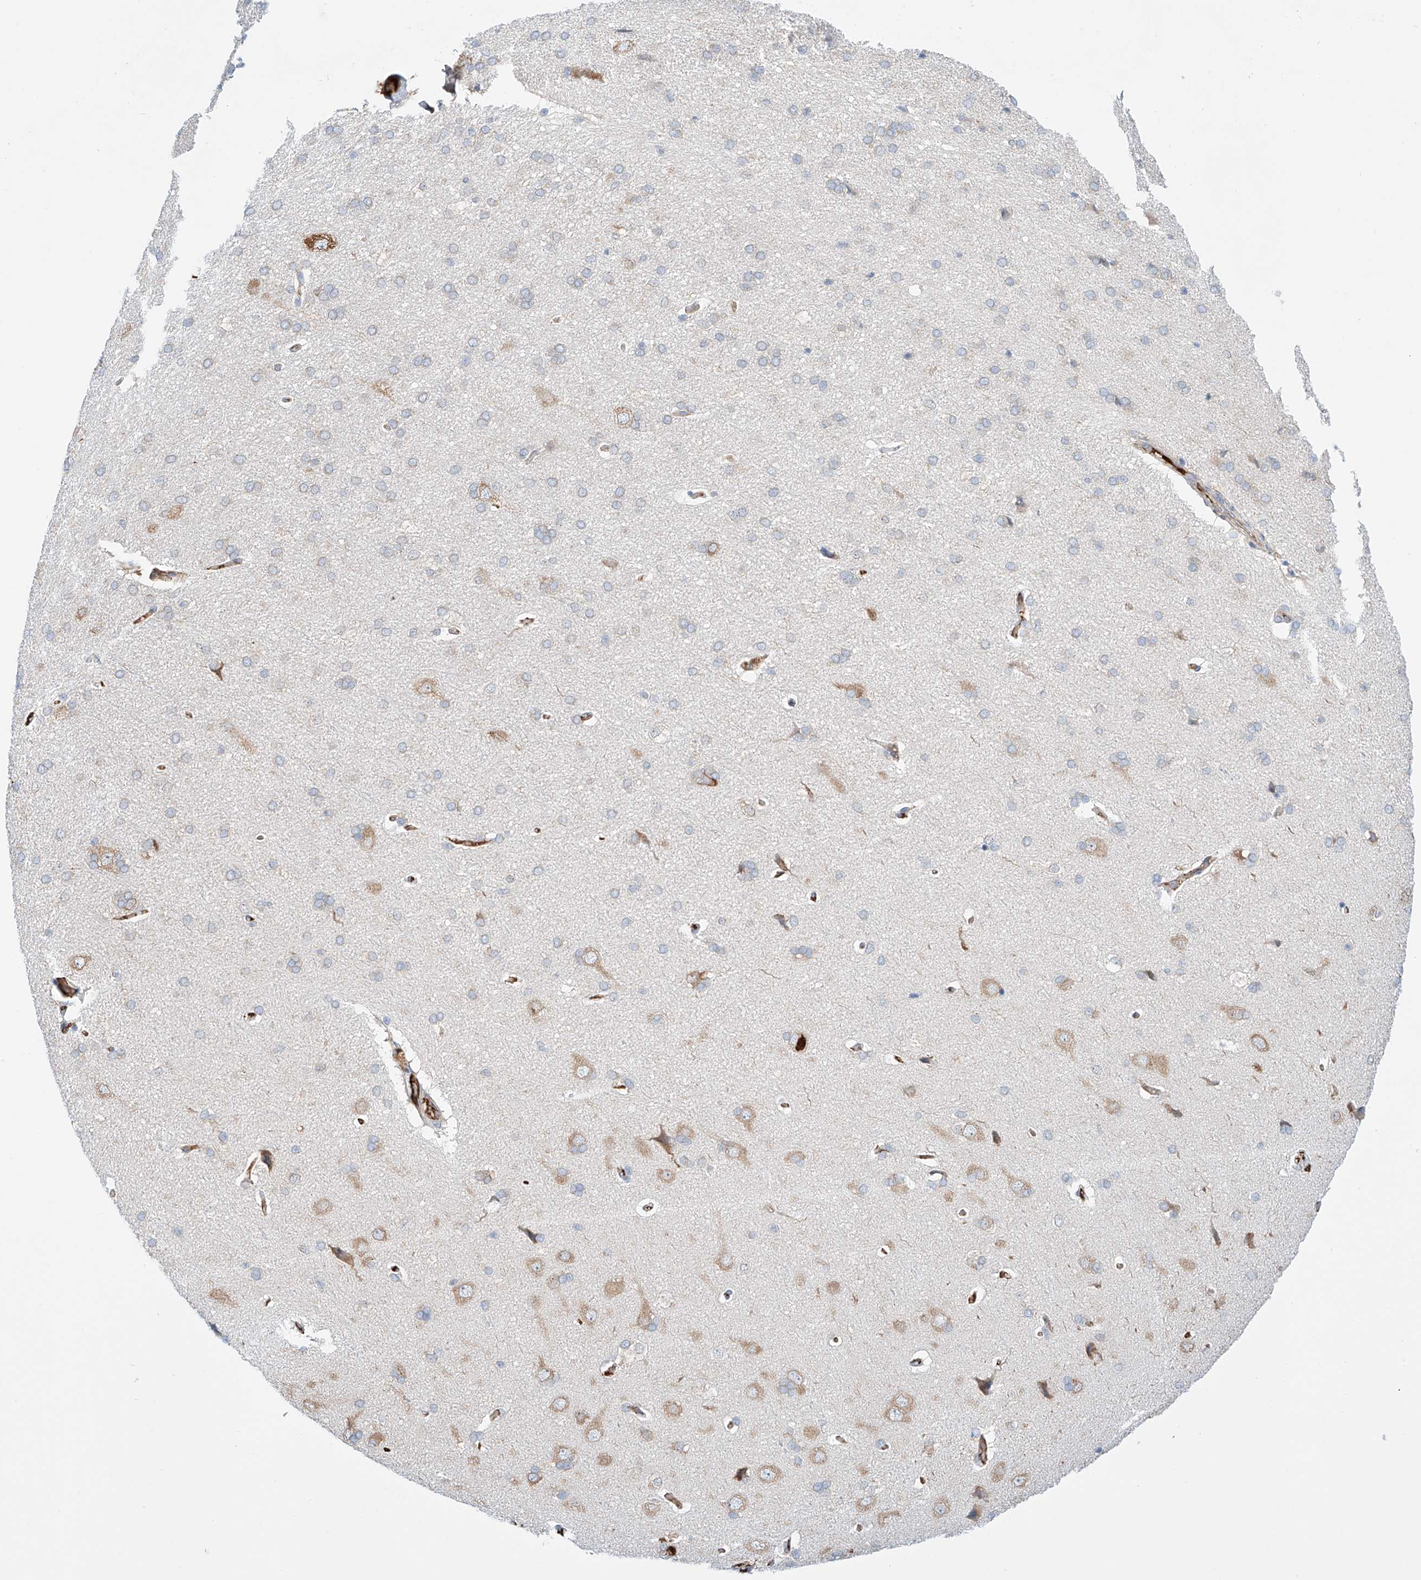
{"staining": {"intensity": "moderate", "quantity": "25%-75%", "location": "cytoplasmic/membranous"}, "tissue": "cerebral cortex", "cell_type": "Endothelial cells", "image_type": "normal", "snomed": [{"axis": "morphology", "description": "Normal tissue, NOS"}, {"axis": "topography", "description": "Cerebral cortex"}], "caption": "A histopathology image of human cerebral cortex stained for a protein reveals moderate cytoplasmic/membranous brown staining in endothelial cells. Using DAB (brown) and hematoxylin (blue) stains, captured at high magnification using brightfield microscopy.", "gene": "PGGT1B", "patient": {"sex": "male", "age": 62}}